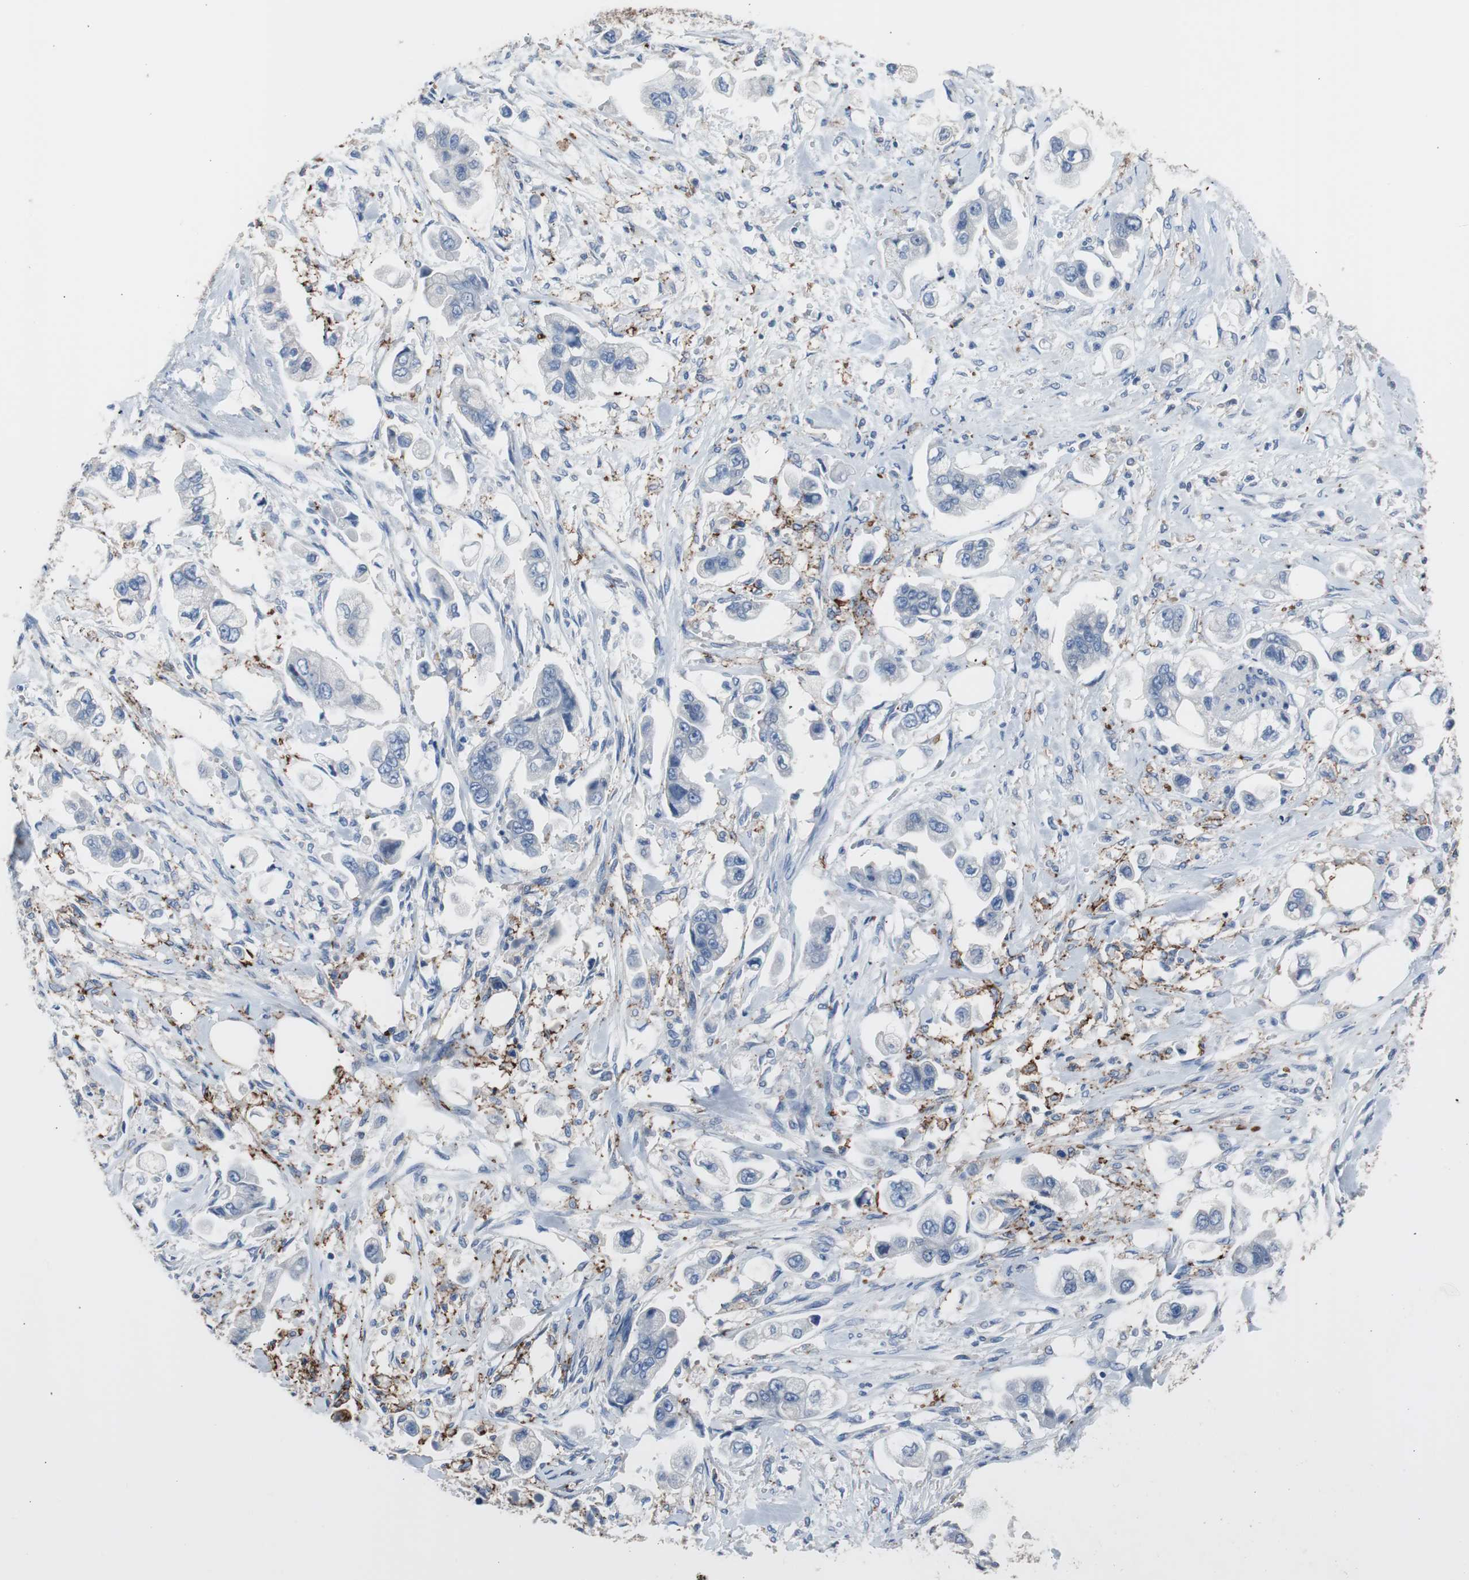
{"staining": {"intensity": "negative", "quantity": "none", "location": "none"}, "tissue": "stomach cancer", "cell_type": "Tumor cells", "image_type": "cancer", "snomed": [{"axis": "morphology", "description": "Adenocarcinoma, NOS"}, {"axis": "topography", "description": "Stomach"}], "caption": "An immunohistochemistry (IHC) micrograph of stomach adenocarcinoma is shown. There is no staining in tumor cells of stomach adenocarcinoma.", "gene": "FCGR2B", "patient": {"sex": "male", "age": 62}}